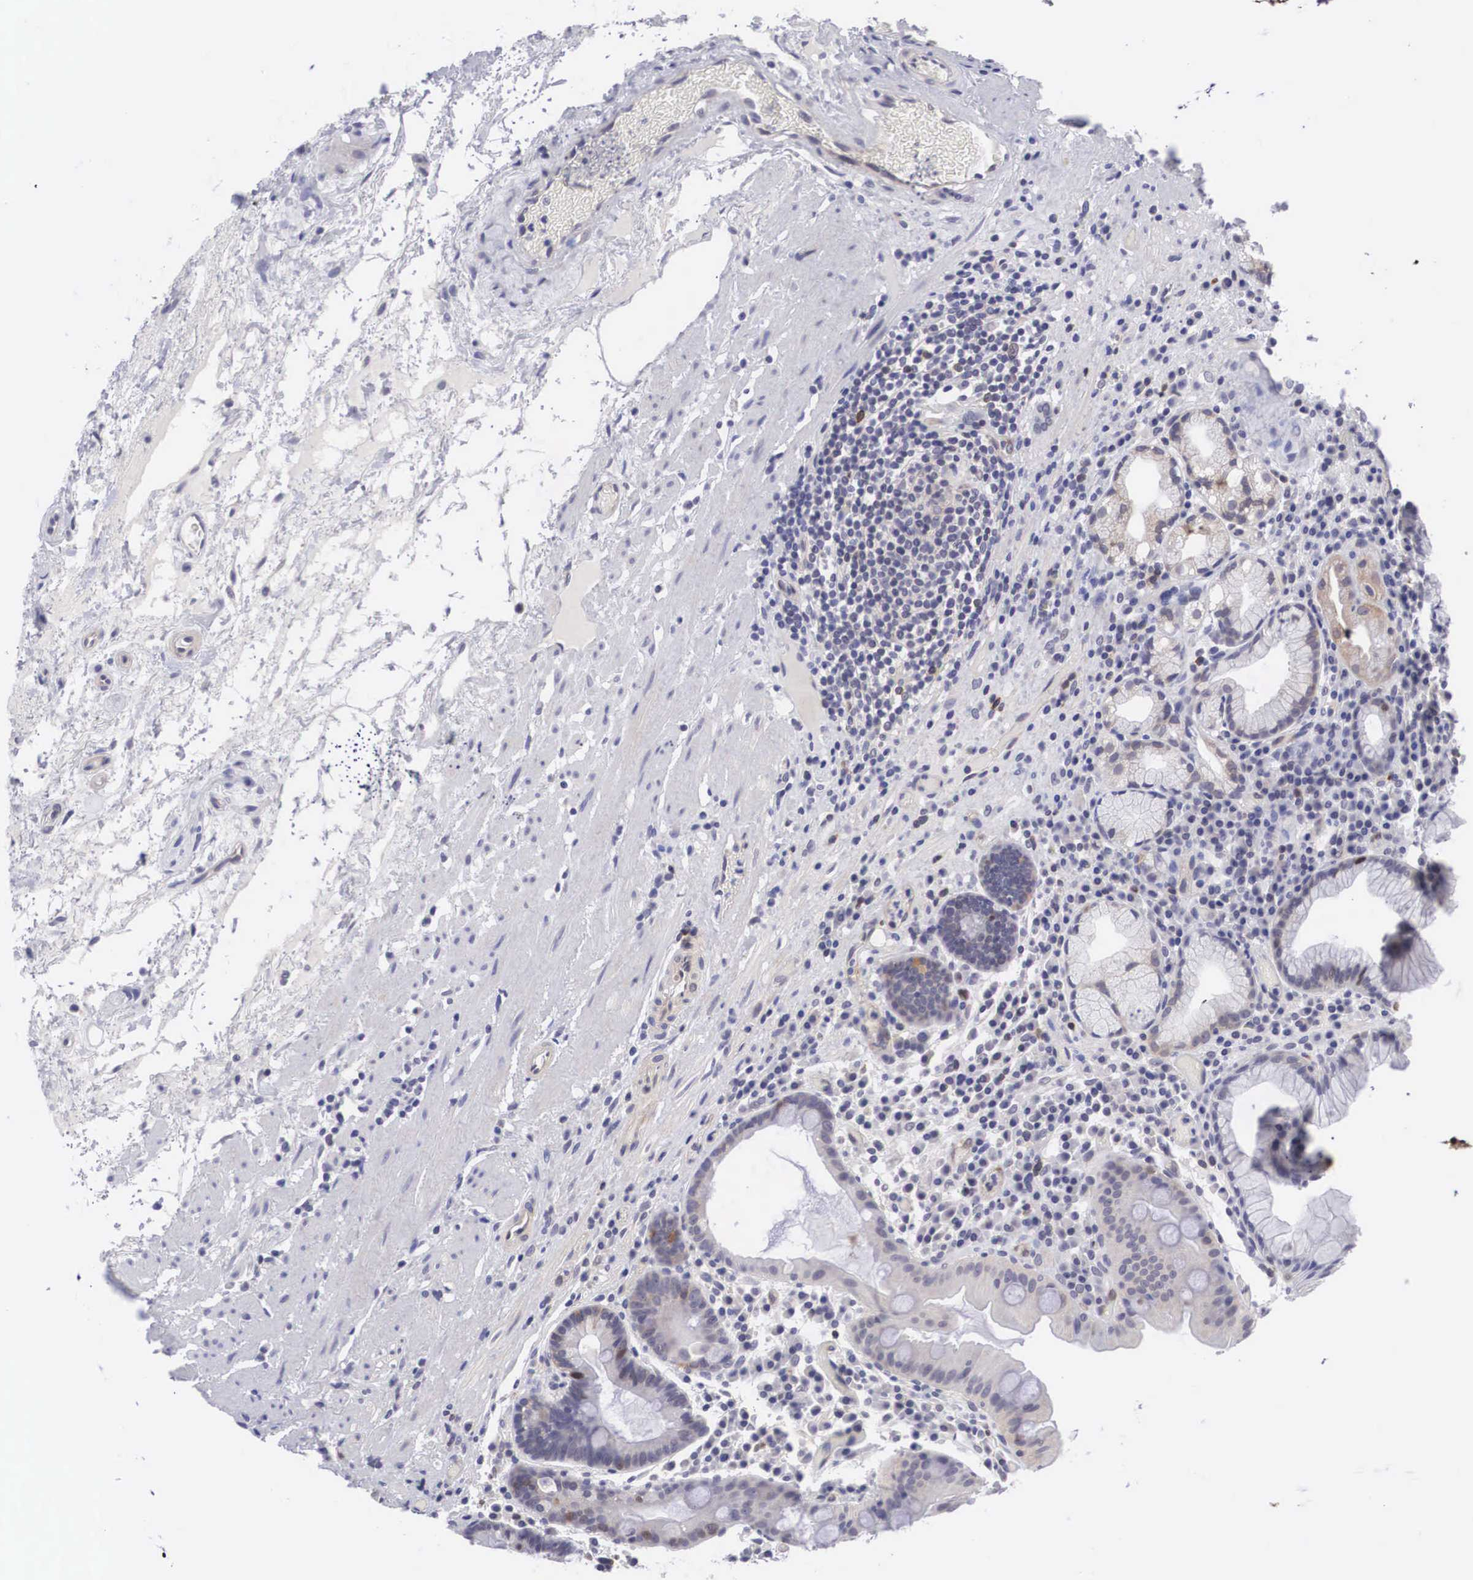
{"staining": {"intensity": "moderate", "quantity": "<25%", "location": "cytoplasmic/membranous,nuclear"}, "tissue": "stomach", "cell_type": "Glandular cells", "image_type": "normal", "snomed": [{"axis": "morphology", "description": "Normal tissue, NOS"}, {"axis": "topography", "description": "Stomach, lower"}, {"axis": "topography", "description": "Duodenum"}], "caption": "This image shows immunohistochemistry staining of normal stomach, with low moderate cytoplasmic/membranous,nuclear positivity in approximately <25% of glandular cells.", "gene": "MAST4", "patient": {"sex": "male", "age": 84}}